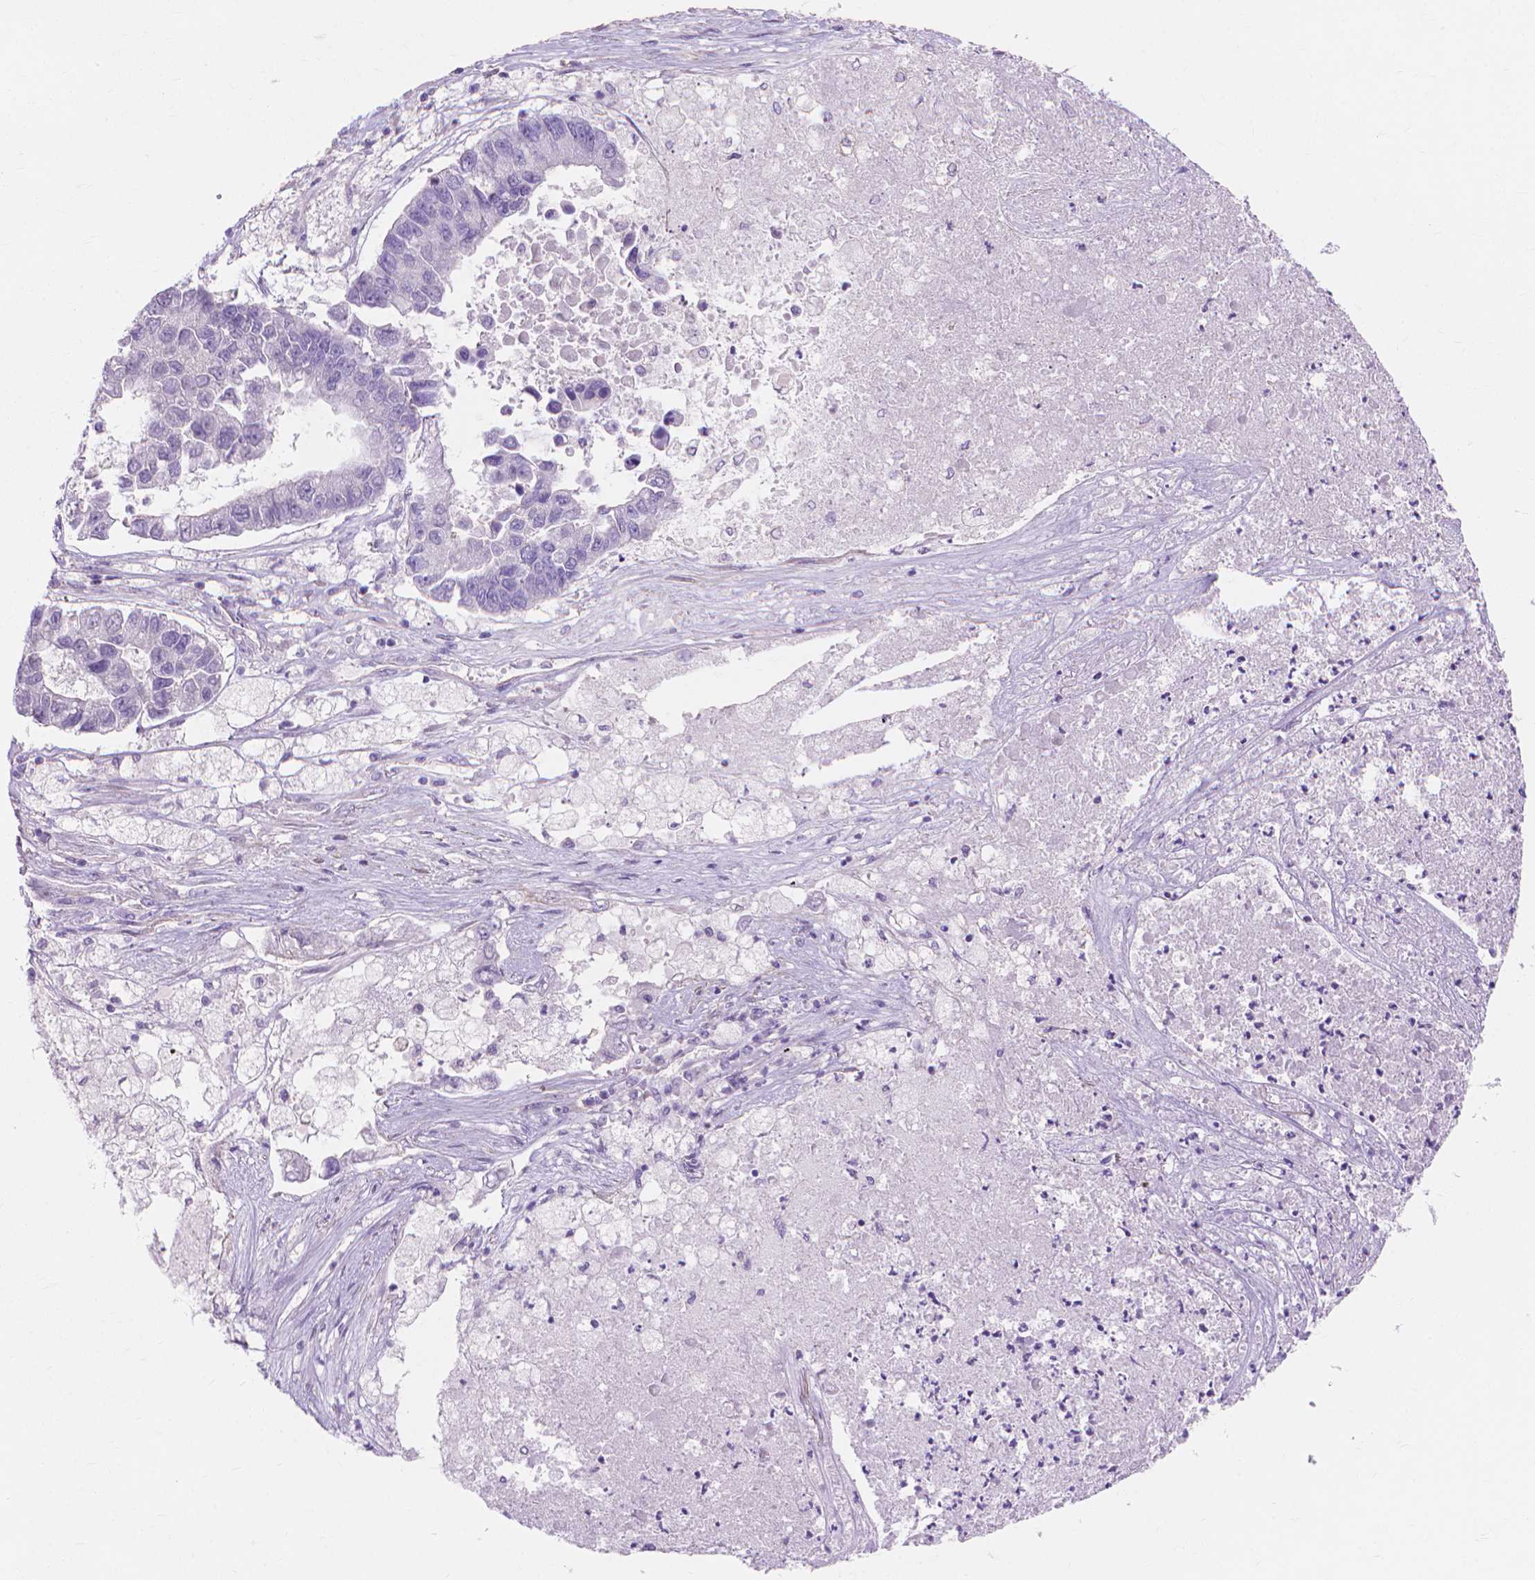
{"staining": {"intensity": "negative", "quantity": "none", "location": "none"}, "tissue": "lung cancer", "cell_type": "Tumor cells", "image_type": "cancer", "snomed": [{"axis": "morphology", "description": "Adenocarcinoma, NOS"}, {"axis": "topography", "description": "Bronchus"}, {"axis": "topography", "description": "Lung"}], "caption": "The immunohistochemistry image has no significant staining in tumor cells of lung cancer (adenocarcinoma) tissue. The staining is performed using DAB brown chromogen with nuclei counter-stained in using hematoxylin.", "gene": "MBLAC1", "patient": {"sex": "female", "age": 51}}